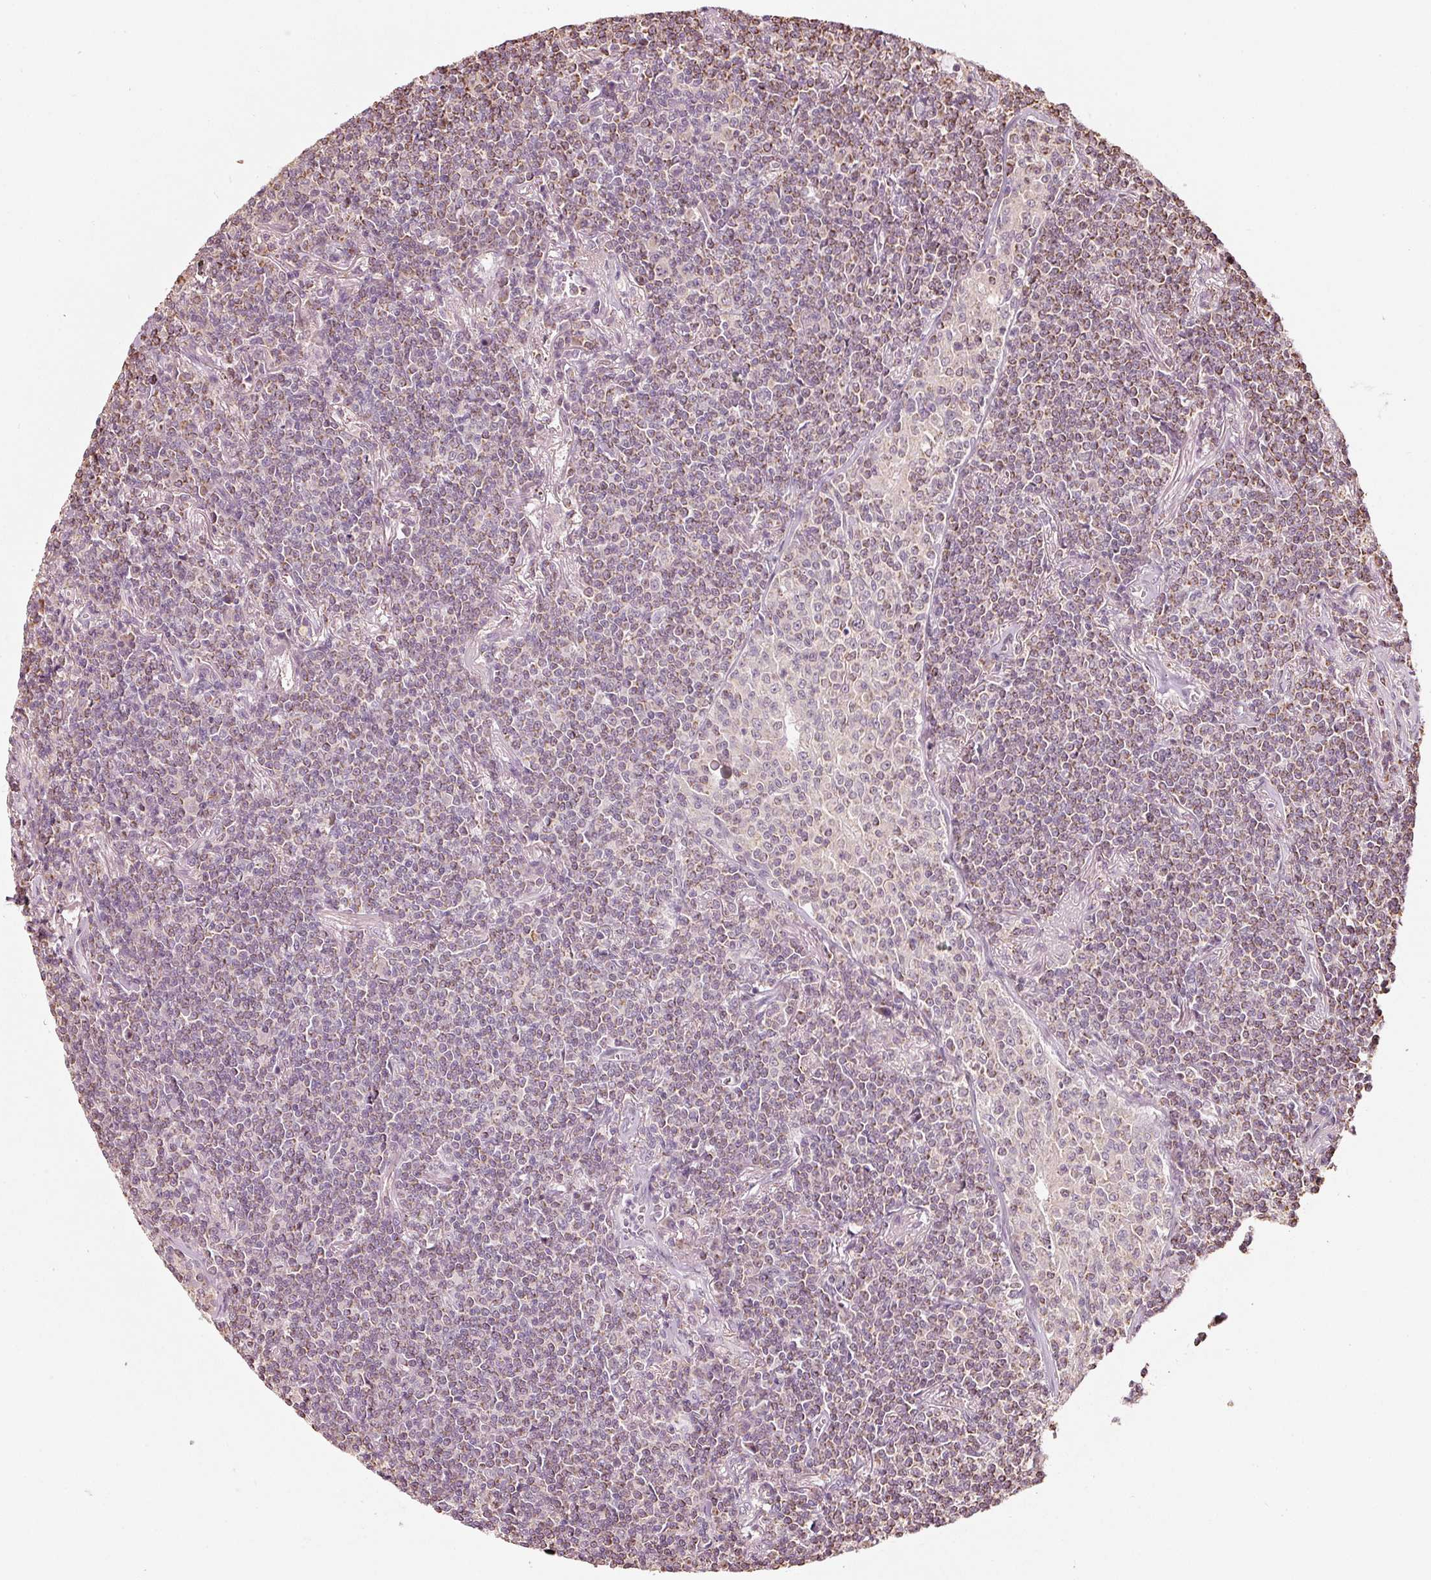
{"staining": {"intensity": "moderate", "quantity": "25%-75%", "location": "cytoplasmic/membranous"}, "tissue": "lymphoma", "cell_type": "Tumor cells", "image_type": "cancer", "snomed": [{"axis": "morphology", "description": "Malignant lymphoma, non-Hodgkin's type, Low grade"}, {"axis": "topography", "description": "Lung"}], "caption": "This photomicrograph displays immunohistochemistry staining of lymphoma, with medium moderate cytoplasmic/membranous expression in approximately 25%-75% of tumor cells.", "gene": "RAB35", "patient": {"sex": "female", "age": 71}}